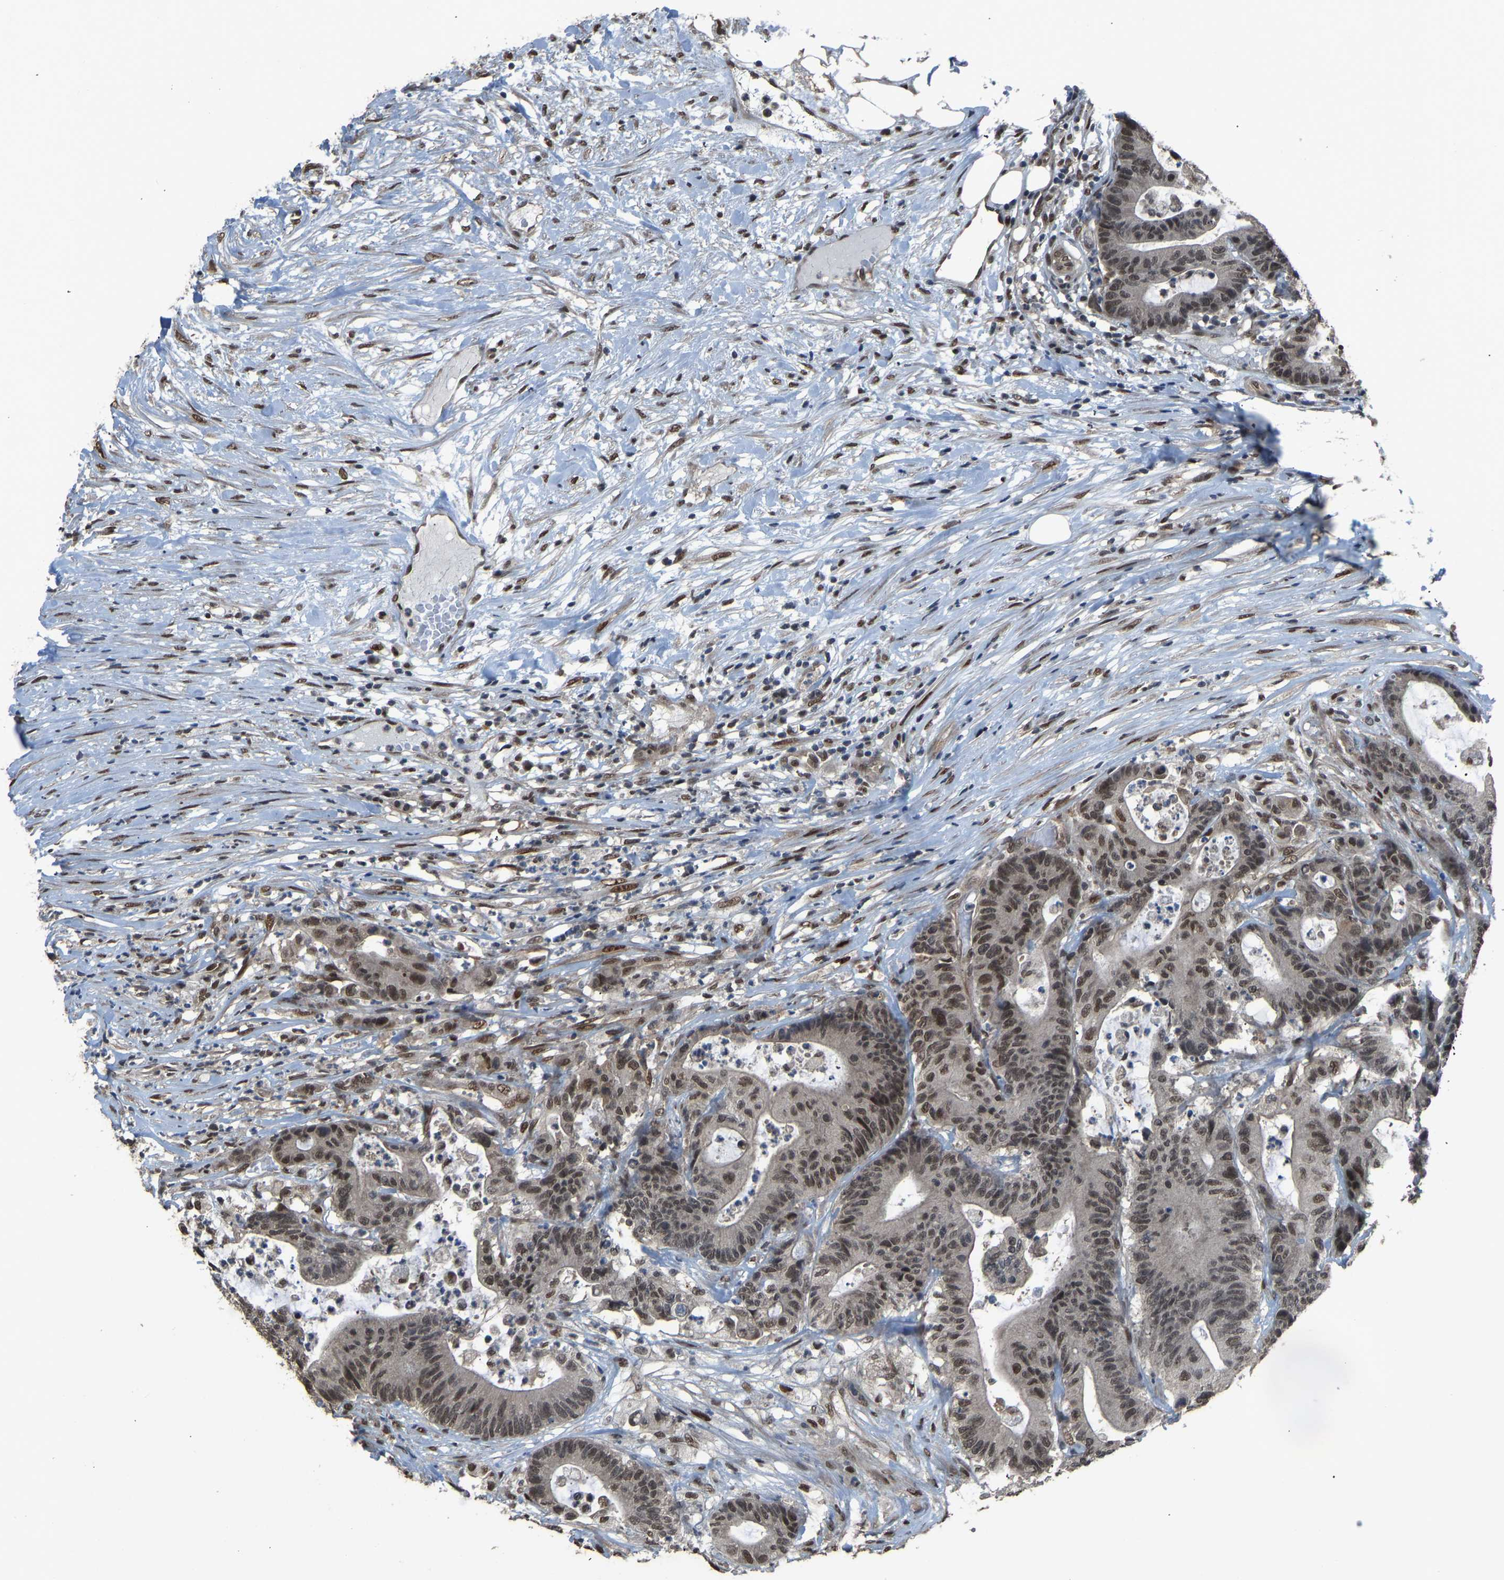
{"staining": {"intensity": "moderate", "quantity": "25%-75%", "location": "nuclear"}, "tissue": "colorectal cancer", "cell_type": "Tumor cells", "image_type": "cancer", "snomed": [{"axis": "morphology", "description": "Adenocarcinoma, NOS"}, {"axis": "topography", "description": "Colon"}], "caption": "Protein staining by immunohistochemistry (IHC) shows moderate nuclear positivity in about 25%-75% of tumor cells in colorectal cancer (adenocarcinoma). (DAB = brown stain, brightfield microscopy at high magnification).", "gene": "KPNA6", "patient": {"sex": "female", "age": 84}}